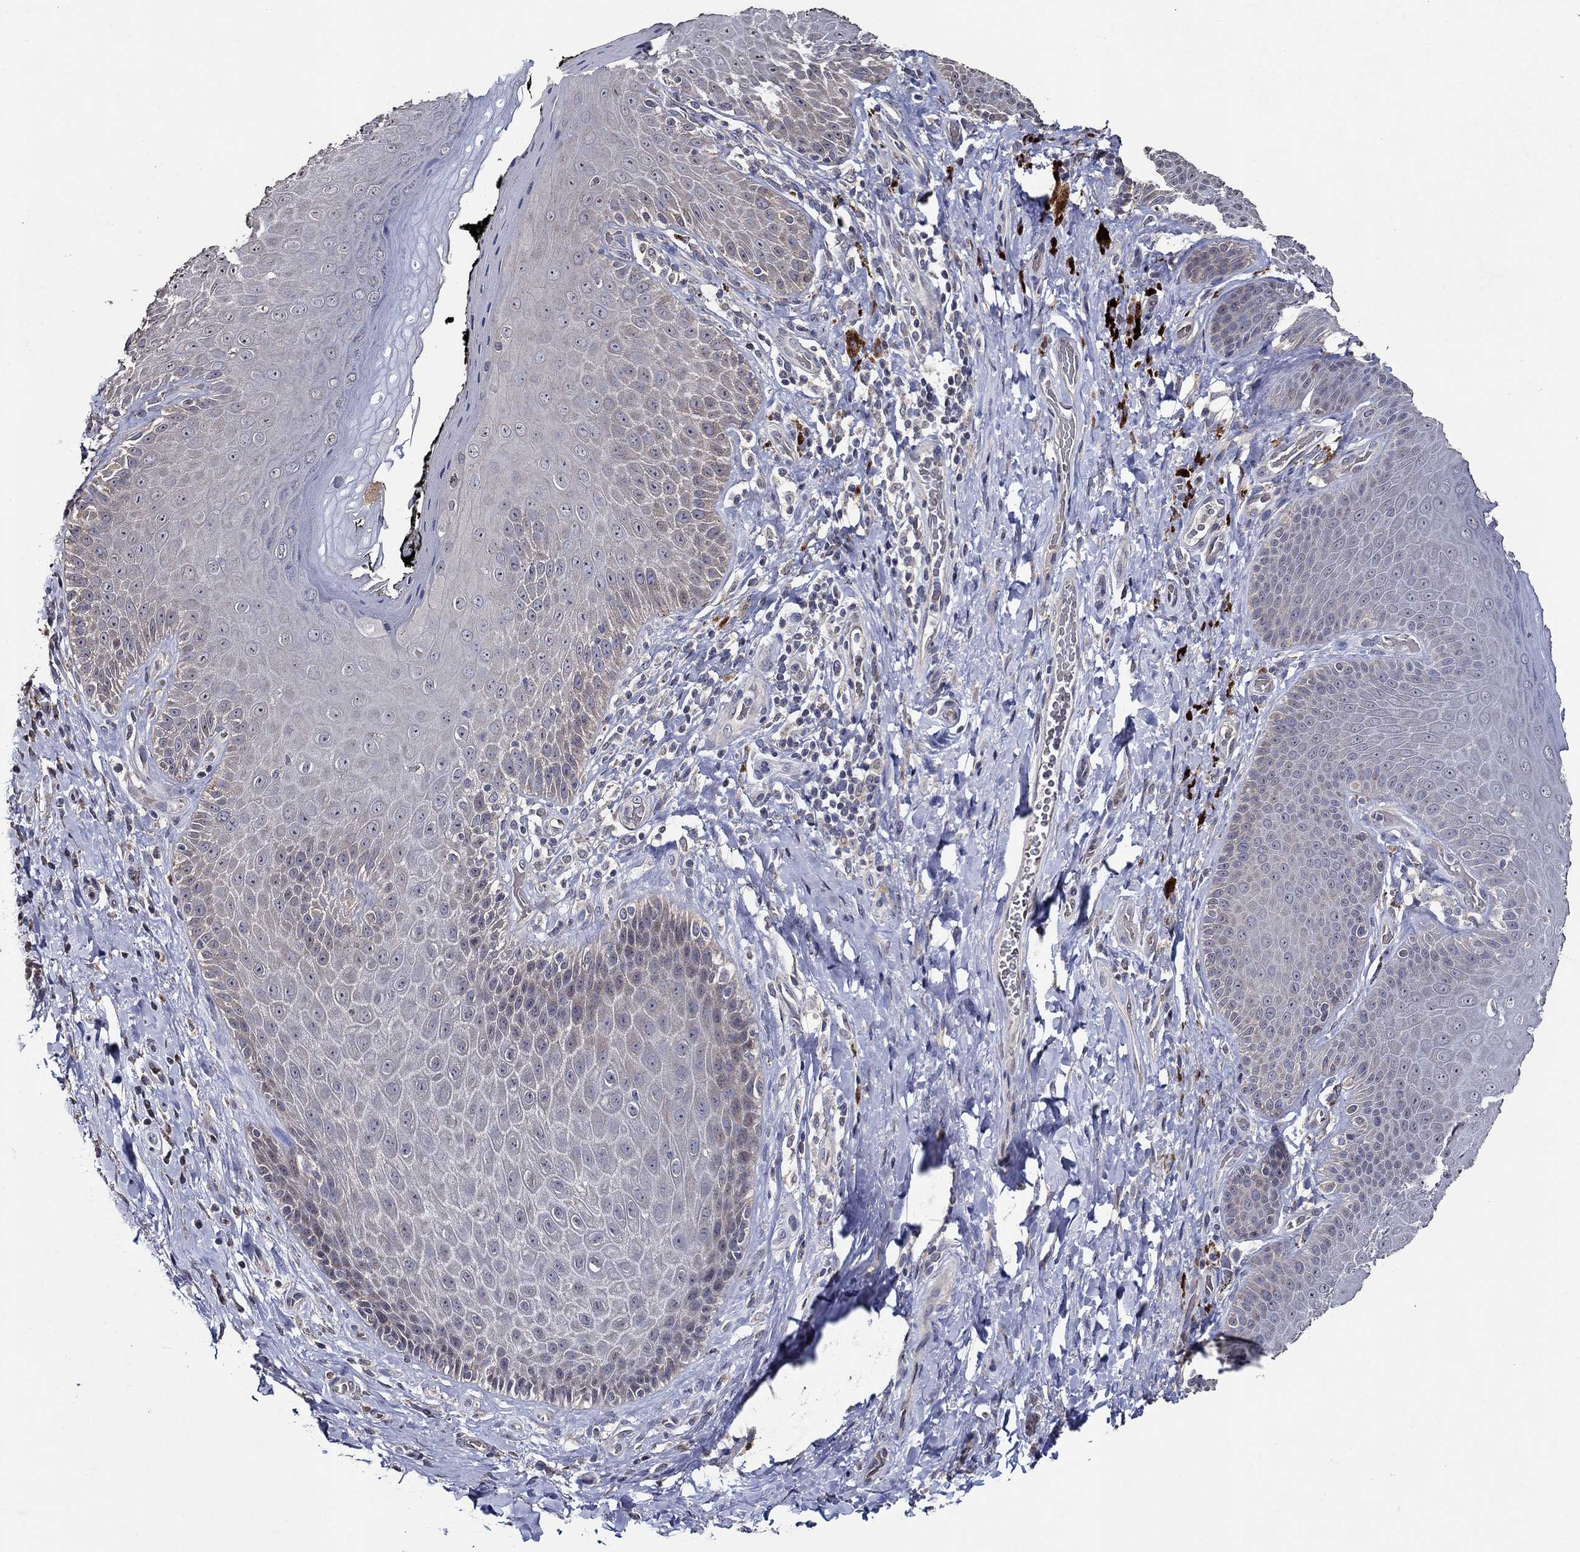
{"staining": {"intensity": "weak", "quantity": "<25%", "location": "cytoplasmic/membranous"}, "tissue": "skin", "cell_type": "Epidermal cells", "image_type": "normal", "snomed": [{"axis": "morphology", "description": "Normal tissue, NOS"}, {"axis": "topography", "description": "Skeletal muscle"}, {"axis": "topography", "description": "Anal"}, {"axis": "topography", "description": "Peripheral nerve tissue"}], "caption": "Protein analysis of unremarkable skin reveals no significant staining in epidermal cells.", "gene": "HAP1", "patient": {"sex": "male", "age": 53}}